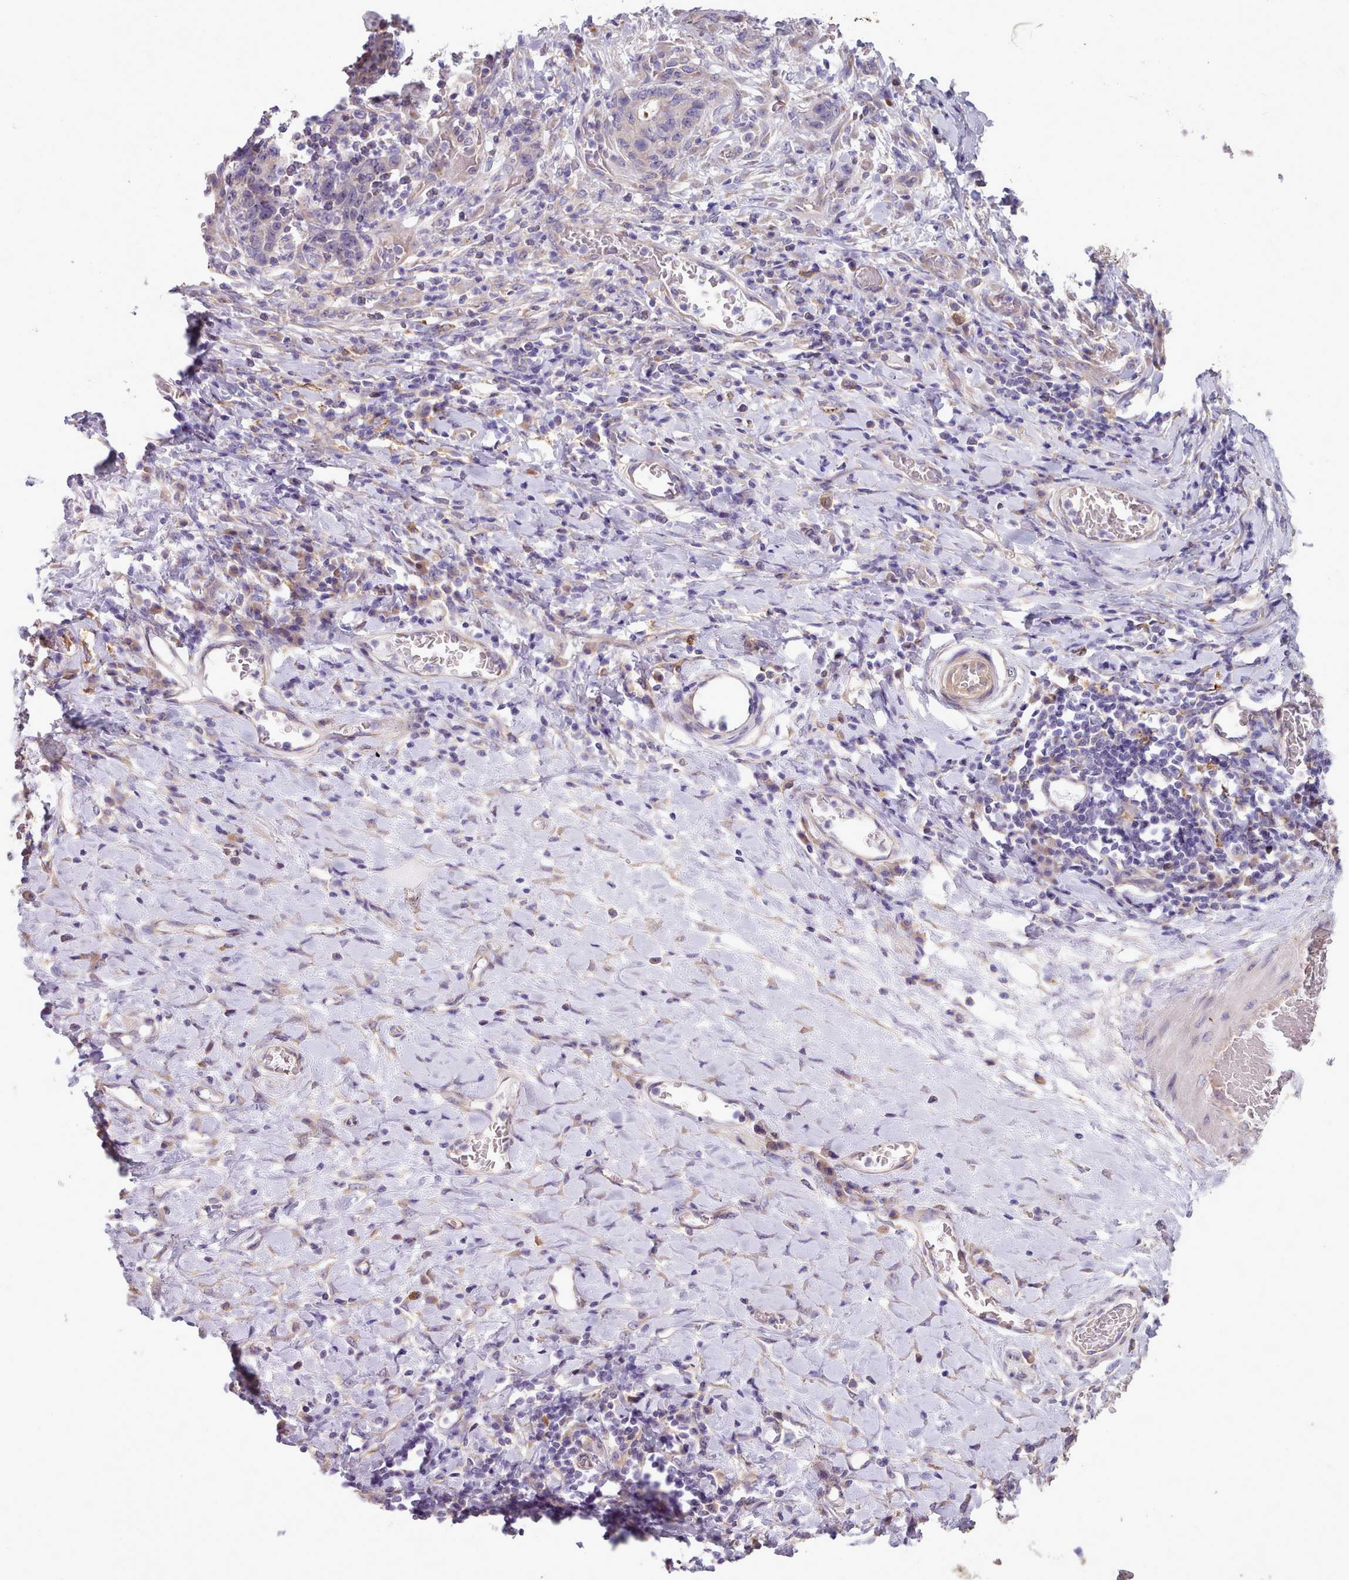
{"staining": {"intensity": "negative", "quantity": "none", "location": "none"}, "tissue": "stomach cancer", "cell_type": "Tumor cells", "image_type": "cancer", "snomed": [{"axis": "morphology", "description": "Normal tissue, NOS"}, {"axis": "morphology", "description": "Adenocarcinoma, NOS"}, {"axis": "topography", "description": "Stomach"}], "caption": "IHC micrograph of neoplastic tissue: human stomach cancer (adenocarcinoma) stained with DAB (3,3'-diaminobenzidine) displays no significant protein staining in tumor cells. (DAB (3,3'-diaminobenzidine) immunohistochemistry (IHC) with hematoxylin counter stain).", "gene": "DPF1", "patient": {"sex": "female", "age": 64}}